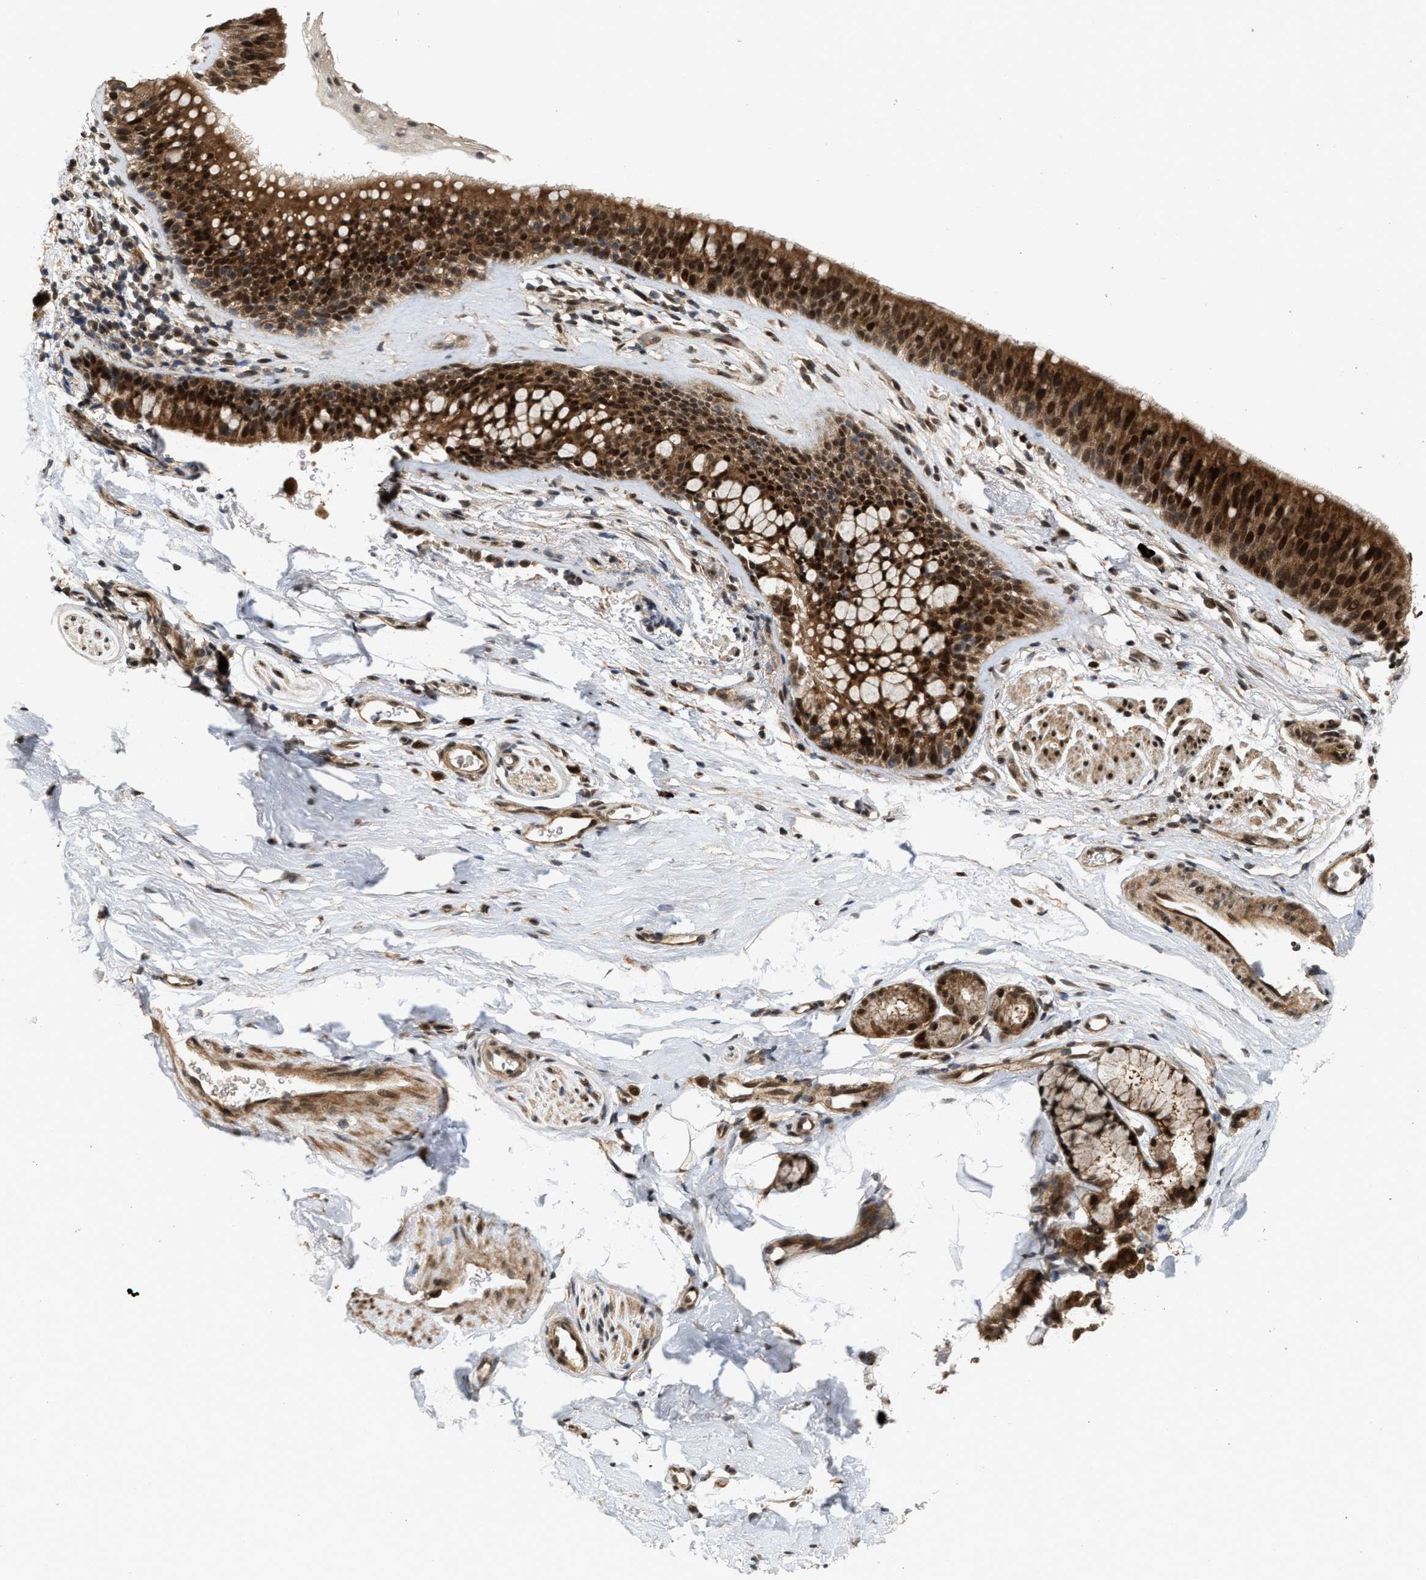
{"staining": {"intensity": "strong", "quantity": ">75%", "location": "cytoplasmic/membranous,nuclear"}, "tissue": "bronchus", "cell_type": "Respiratory epithelial cells", "image_type": "normal", "snomed": [{"axis": "morphology", "description": "Normal tissue, NOS"}, {"axis": "topography", "description": "Cartilage tissue"}, {"axis": "topography", "description": "Bronchus"}], "caption": "Bronchus stained for a protein reveals strong cytoplasmic/membranous,nuclear positivity in respiratory epithelial cells. The protein of interest is stained brown, and the nuclei are stained in blue (DAB (3,3'-diaminobenzidine) IHC with brightfield microscopy, high magnification).", "gene": "ELP2", "patient": {"sex": "female", "age": 53}}